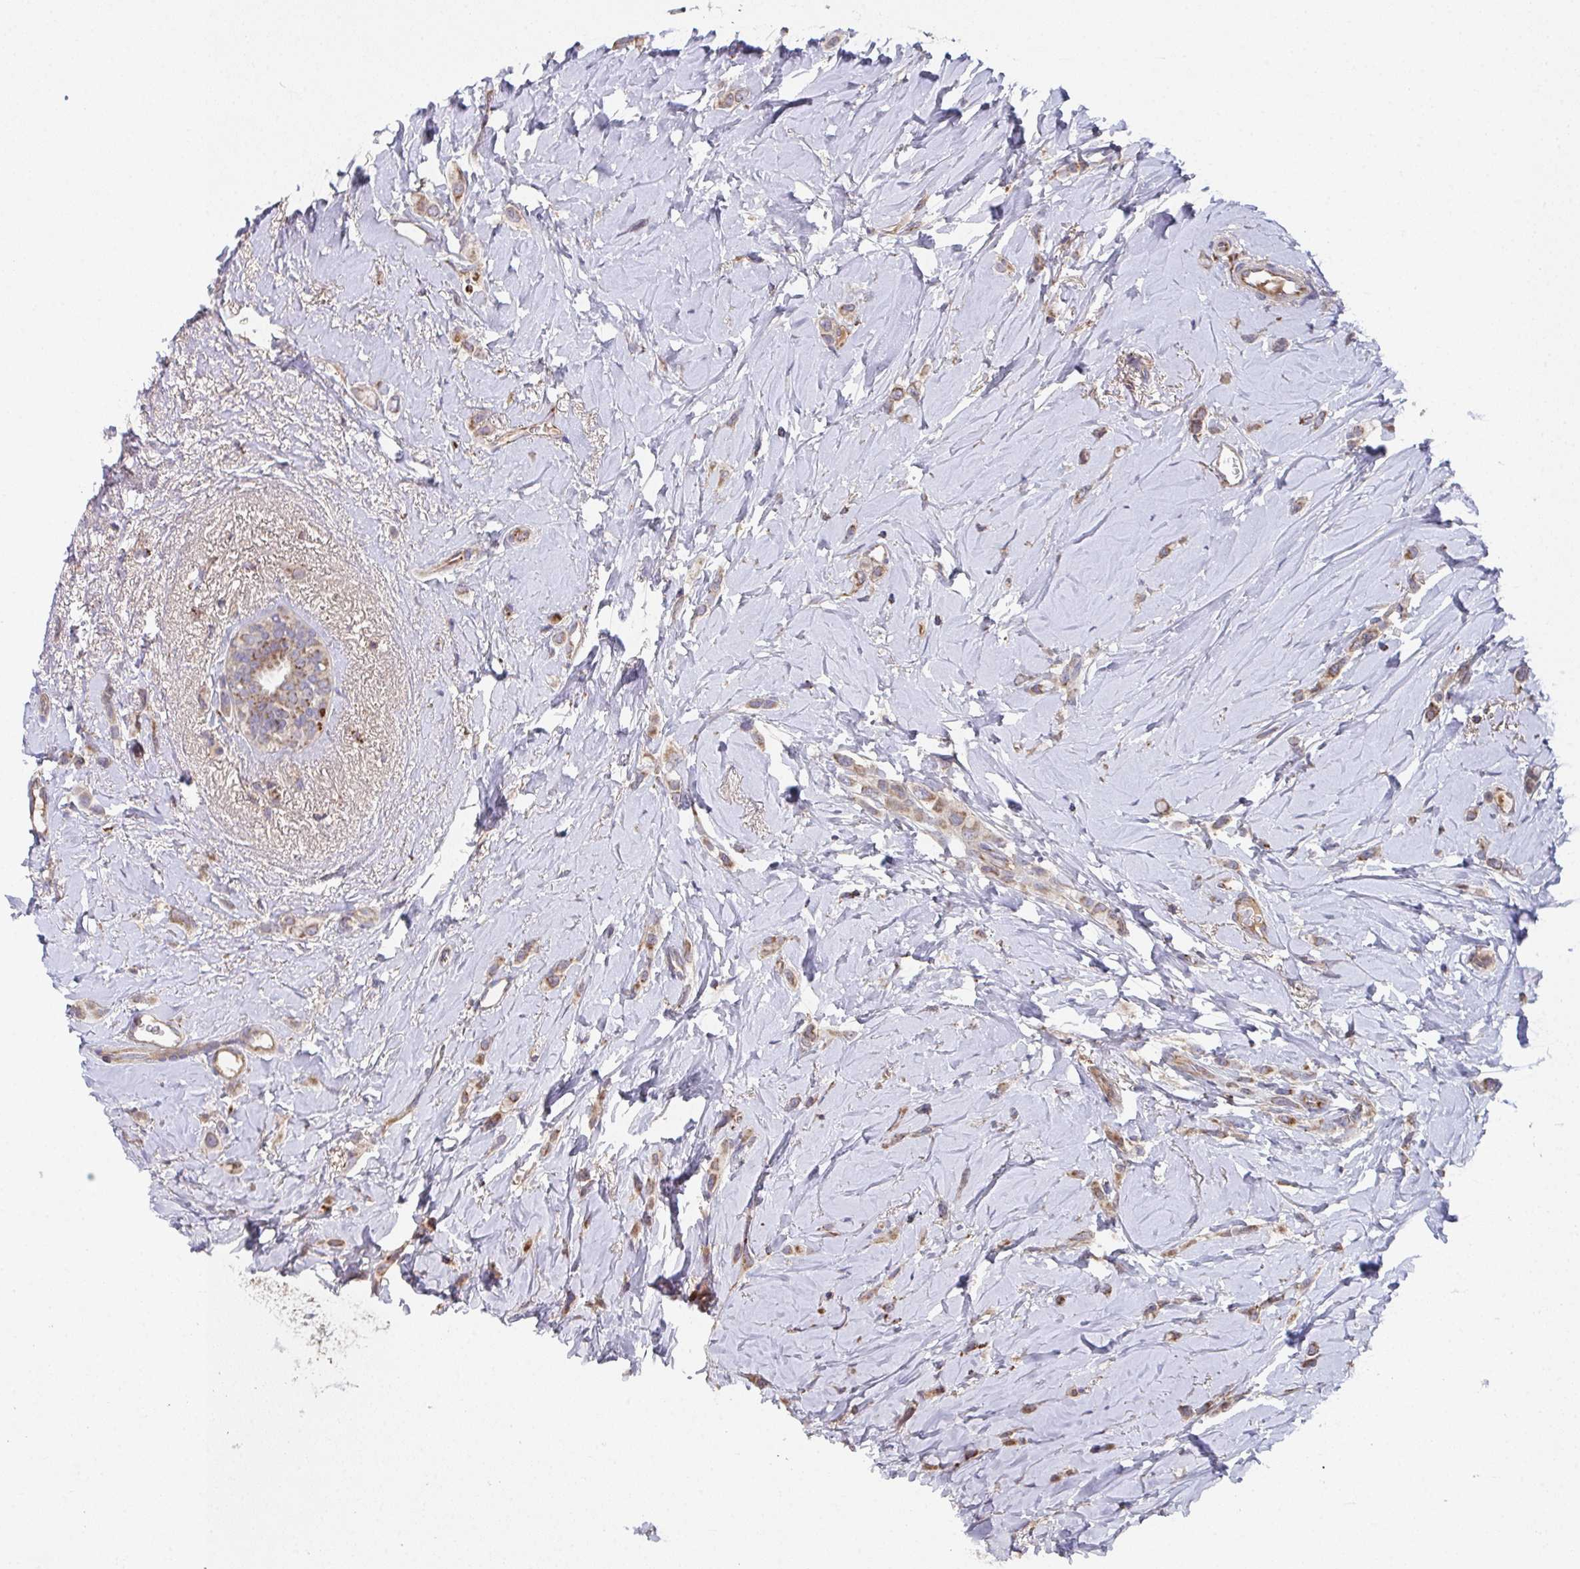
{"staining": {"intensity": "weak", "quantity": ">75%", "location": "cytoplasmic/membranous"}, "tissue": "breast cancer", "cell_type": "Tumor cells", "image_type": "cancer", "snomed": [{"axis": "morphology", "description": "Lobular carcinoma"}, {"axis": "topography", "description": "Breast"}], "caption": "Approximately >75% of tumor cells in lobular carcinoma (breast) show weak cytoplasmic/membranous protein positivity as visualized by brown immunohistochemical staining.", "gene": "MT-ND3", "patient": {"sex": "female", "age": 66}}